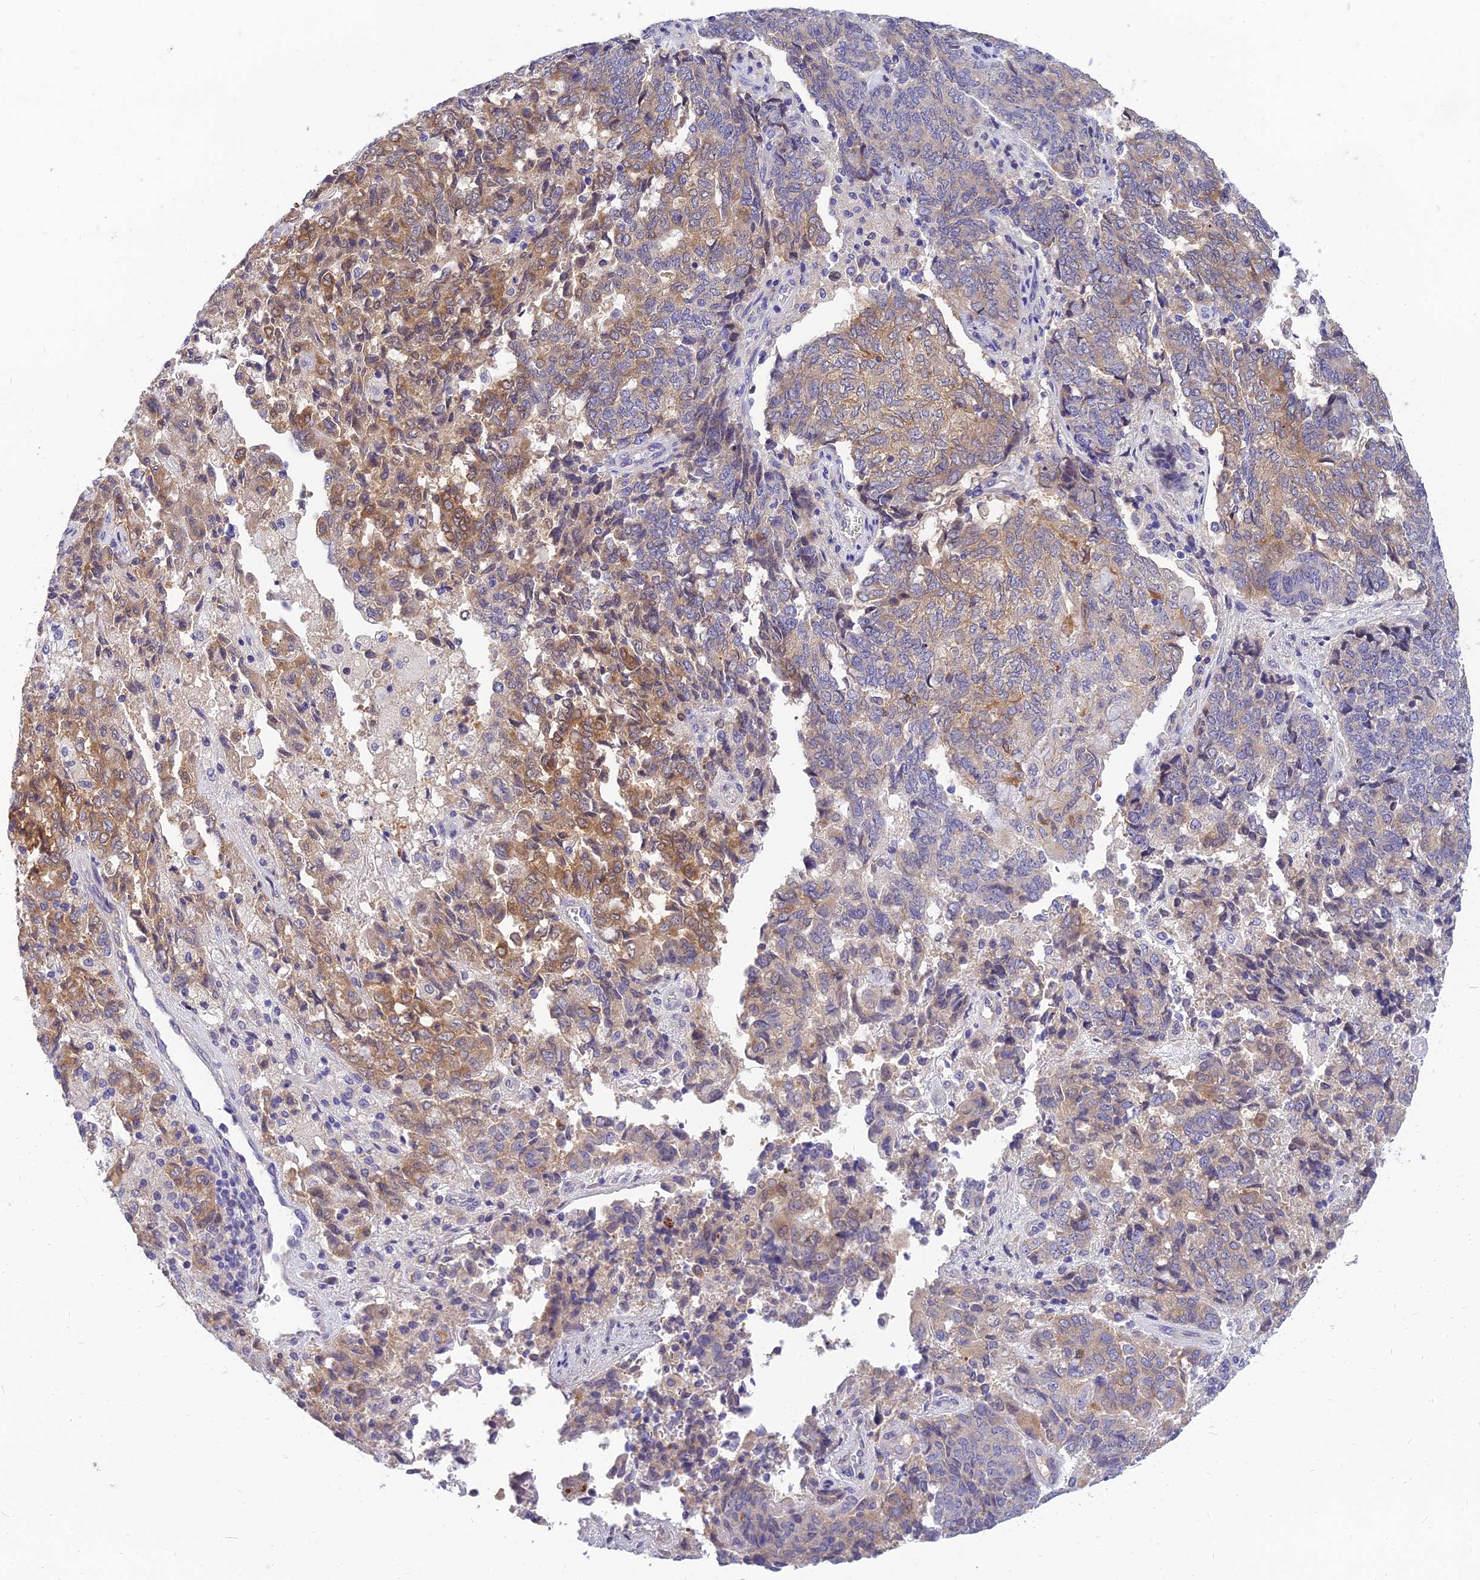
{"staining": {"intensity": "moderate", "quantity": "25%-75%", "location": "cytoplasmic/membranous"}, "tissue": "endometrial cancer", "cell_type": "Tumor cells", "image_type": "cancer", "snomed": [{"axis": "morphology", "description": "Adenocarcinoma, NOS"}, {"axis": "topography", "description": "Endometrium"}], "caption": "Endometrial cancer (adenocarcinoma) was stained to show a protein in brown. There is medium levels of moderate cytoplasmic/membranous positivity in approximately 25%-75% of tumor cells.", "gene": "ANKS4B", "patient": {"sex": "female", "age": 80}}